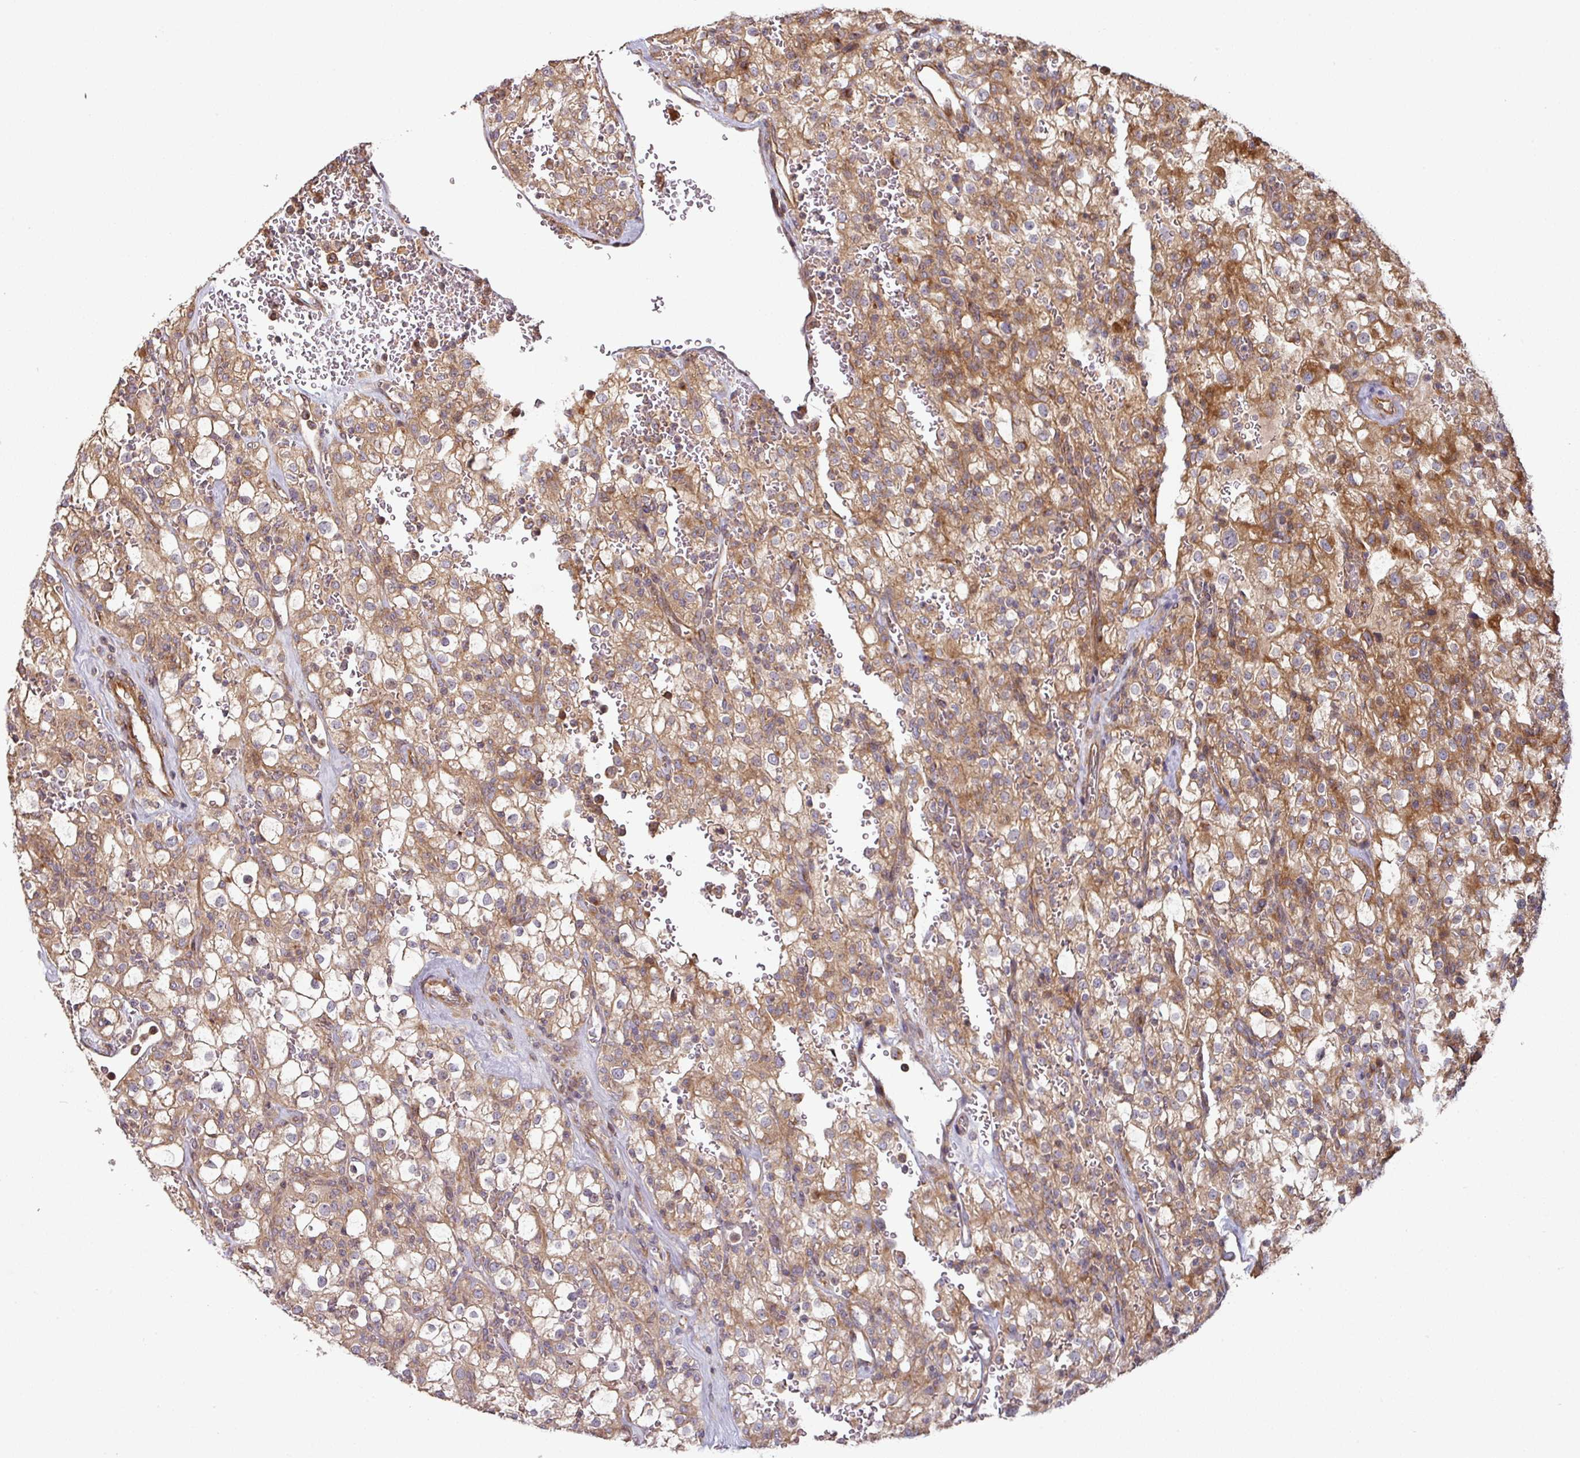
{"staining": {"intensity": "moderate", "quantity": ">75%", "location": "cytoplasmic/membranous"}, "tissue": "renal cancer", "cell_type": "Tumor cells", "image_type": "cancer", "snomed": [{"axis": "morphology", "description": "Adenocarcinoma, NOS"}, {"axis": "topography", "description": "Kidney"}], "caption": "Brown immunohistochemical staining in human renal cancer (adenocarcinoma) shows moderate cytoplasmic/membranous positivity in about >75% of tumor cells.", "gene": "SIK1", "patient": {"sex": "female", "age": 74}}